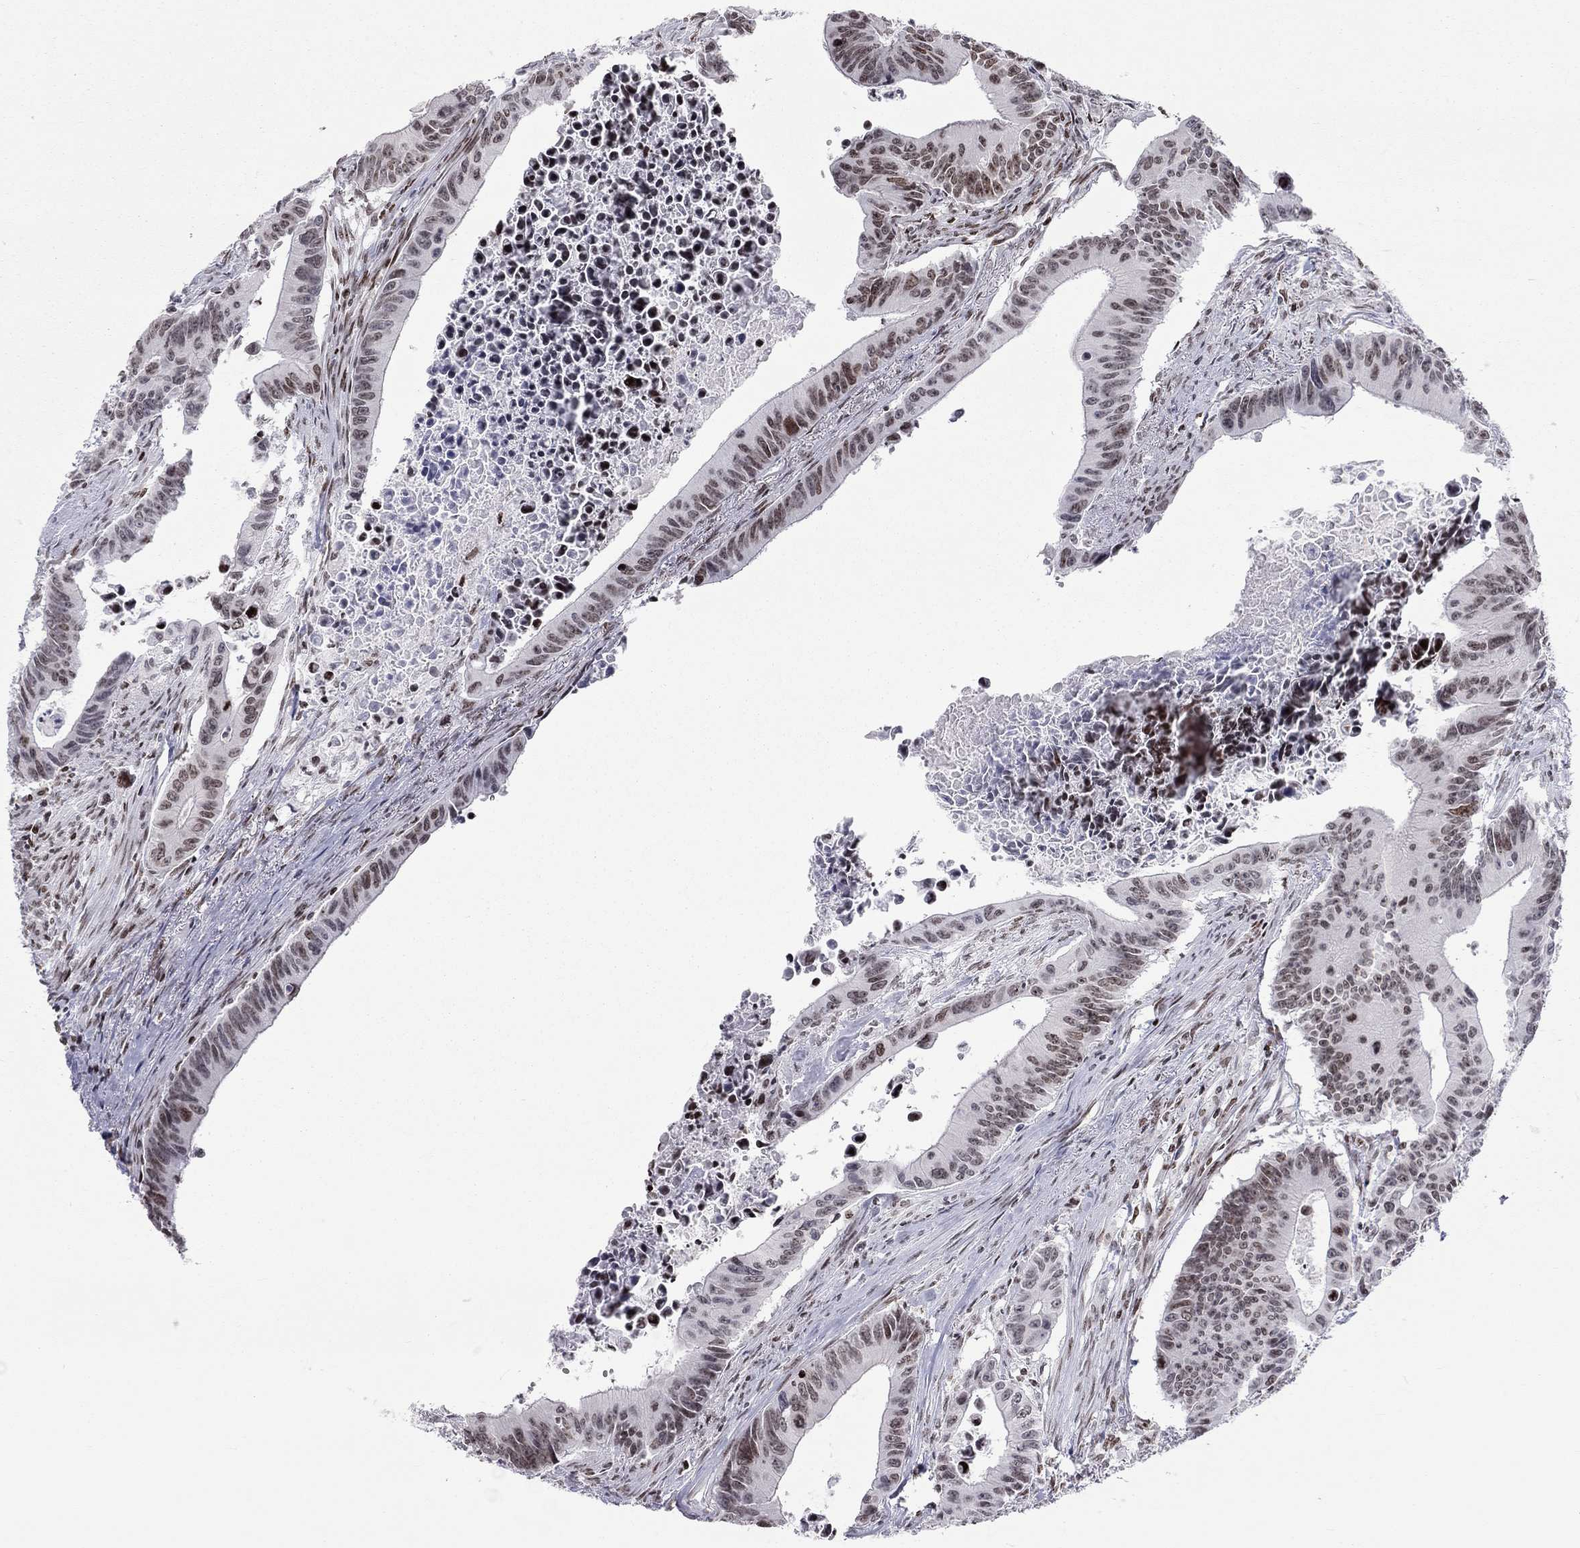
{"staining": {"intensity": "moderate", "quantity": "<25%", "location": "nuclear"}, "tissue": "colorectal cancer", "cell_type": "Tumor cells", "image_type": "cancer", "snomed": [{"axis": "morphology", "description": "Adenocarcinoma, NOS"}, {"axis": "topography", "description": "Colon"}], "caption": "Immunohistochemical staining of human colorectal adenocarcinoma exhibits moderate nuclear protein positivity in approximately <25% of tumor cells.", "gene": "H2AX", "patient": {"sex": "female", "age": 87}}